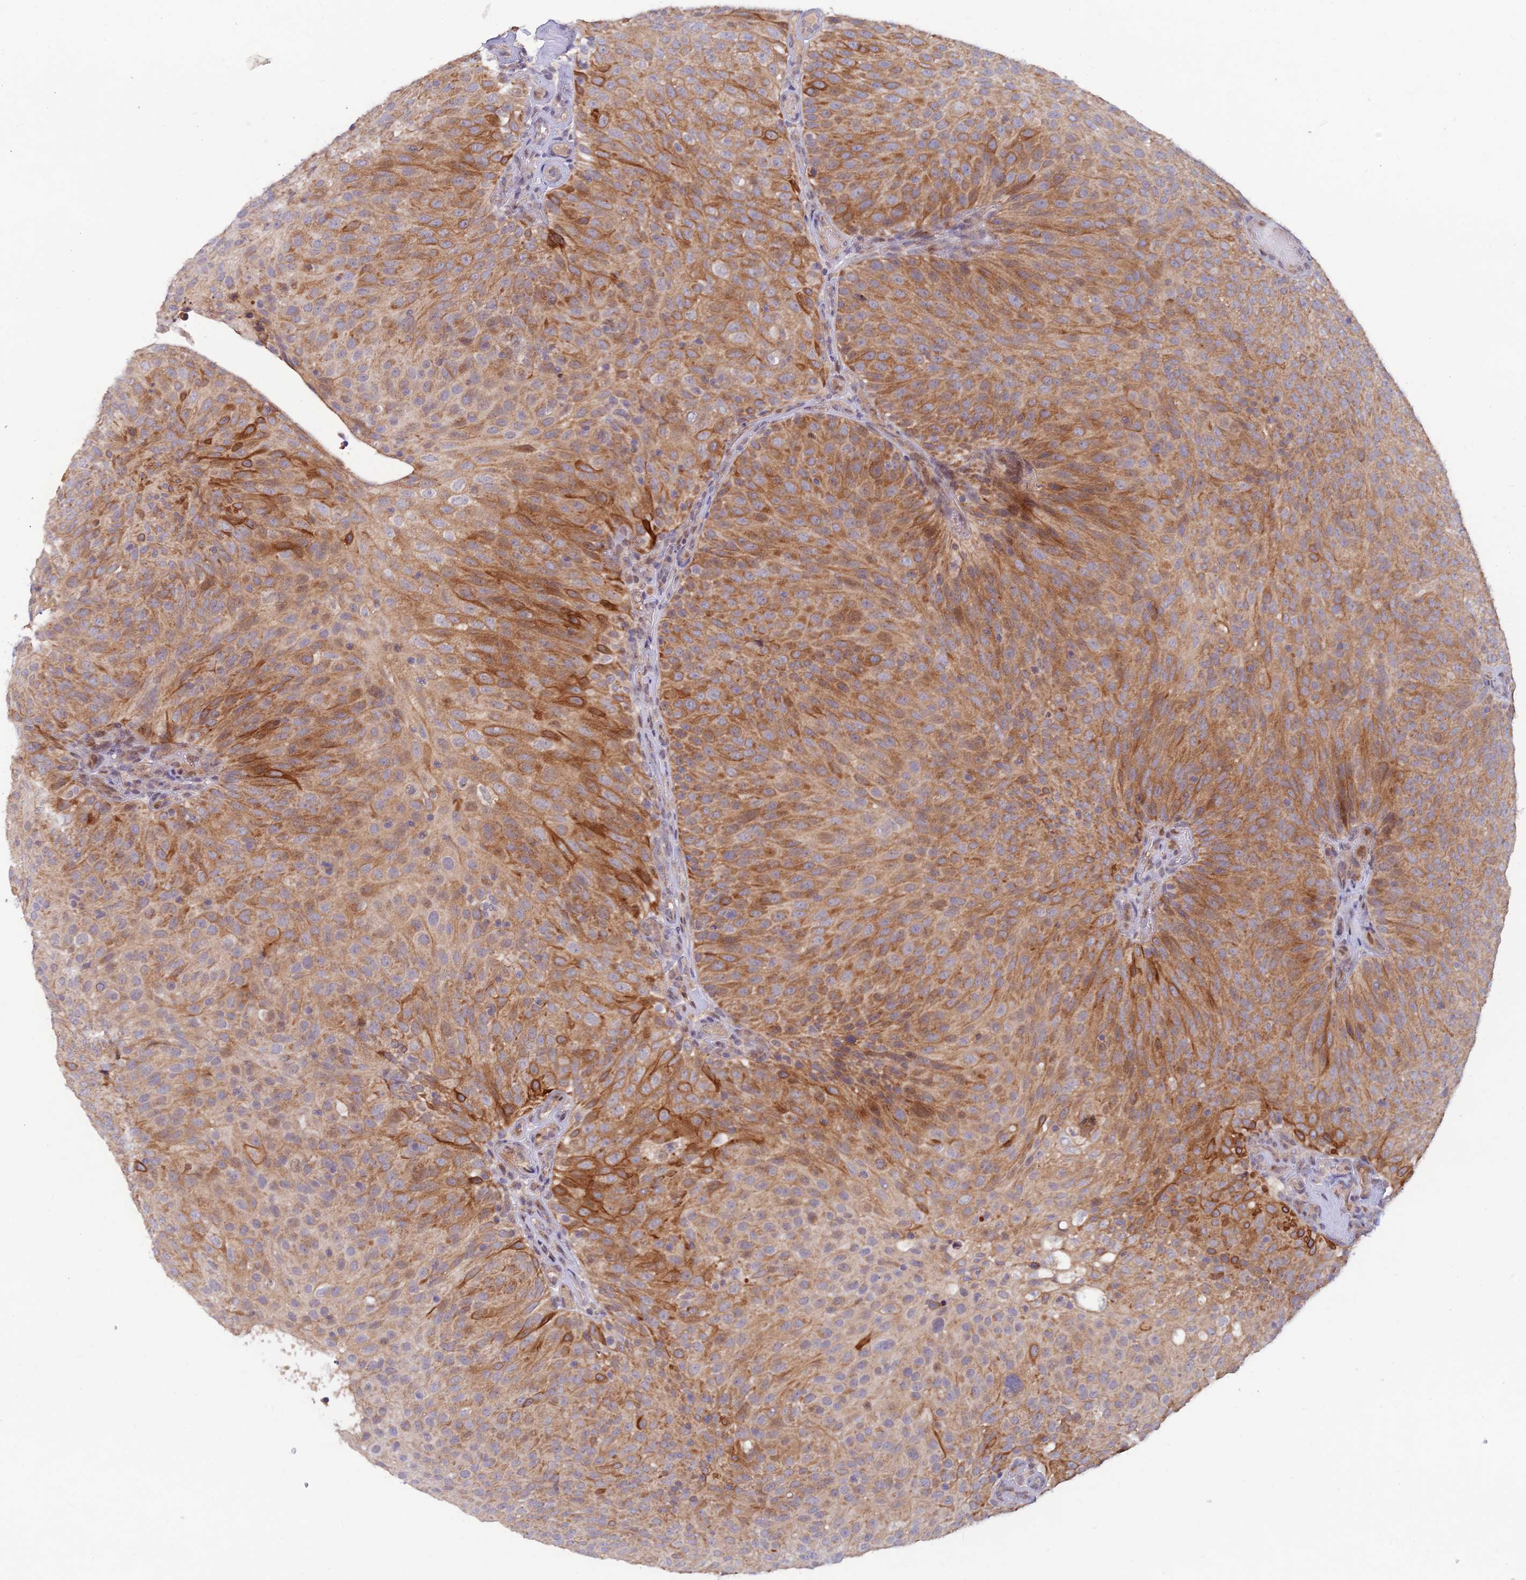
{"staining": {"intensity": "moderate", "quantity": ">75%", "location": "cytoplasmic/membranous"}, "tissue": "urothelial cancer", "cell_type": "Tumor cells", "image_type": "cancer", "snomed": [{"axis": "morphology", "description": "Urothelial carcinoma, Low grade"}, {"axis": "topography", "description": "Urinary bladder"}], "caption": "Immunohistochemical staining of urothelial cancer exhibits medium levels of moderate cytoplasmic/membranous protein positivity in approximately >75% of tumor cells.", "gene": "FASTKD5", "patient": {"sex": "male", "age": 78}}